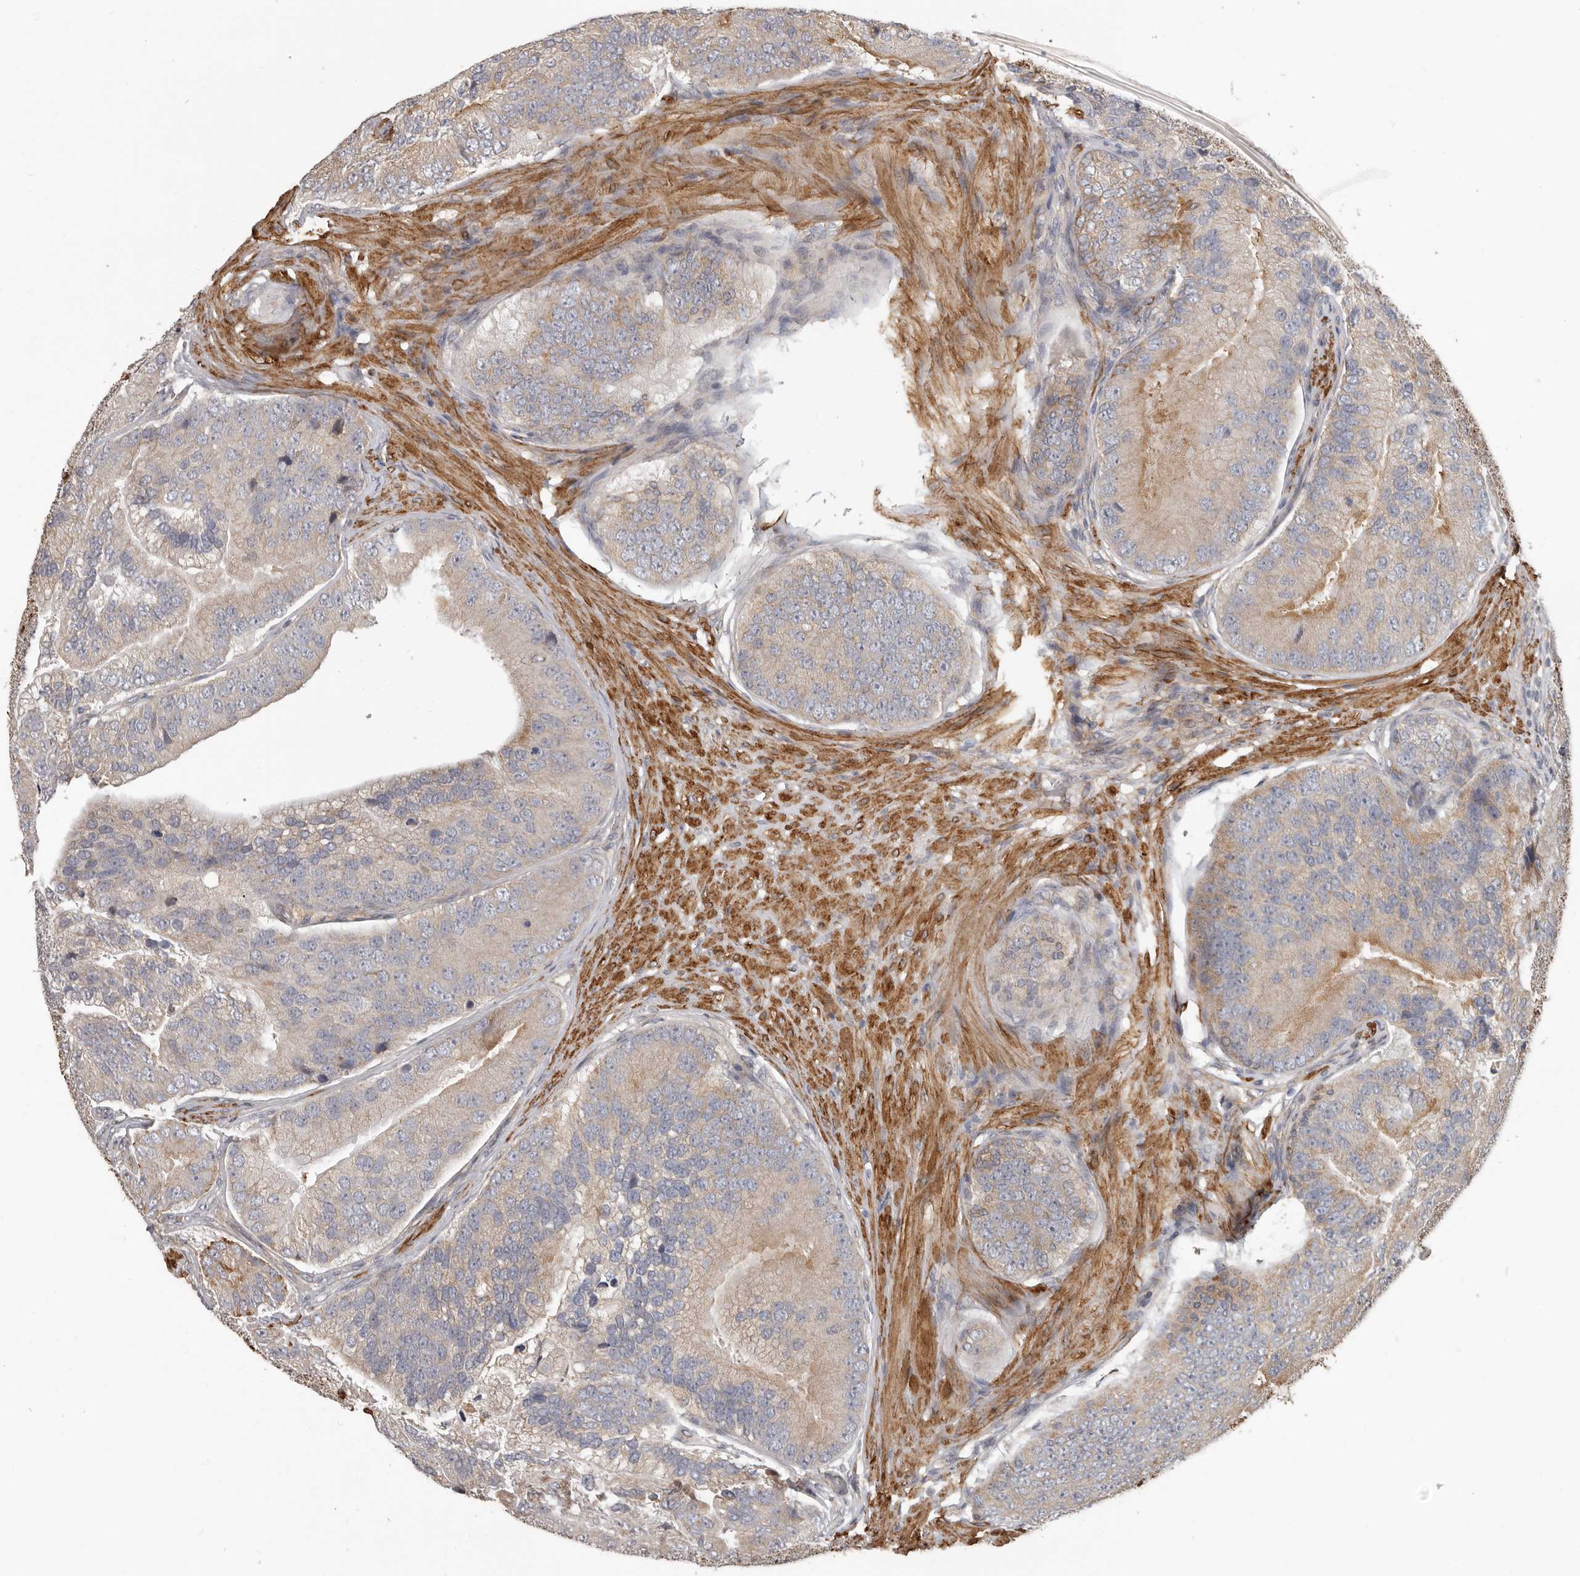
{"staining": {"intensity": "moderate", "quantity": "25%-75%", "location": "cytoplasmic/membranous"}, "tissue": "prostate cancer", "cell_type": "Tumor cells", "image_type": "cancer", "snomed": [{"axis": "morphology", "description": "Adenocarcinoma, High grade"}, {"axis": "topography", "description": "Prostate"}], "caption": "Immunohistochemistry (IHC) (DAB) staining of prostate adenocarcinoma (high-grade) reveals moderate cytoplasmic/membranous protein expression in about 25%-75% of tumor cells.", "gene": "UNK", "patient": {"sex": "male", "age": 70}}